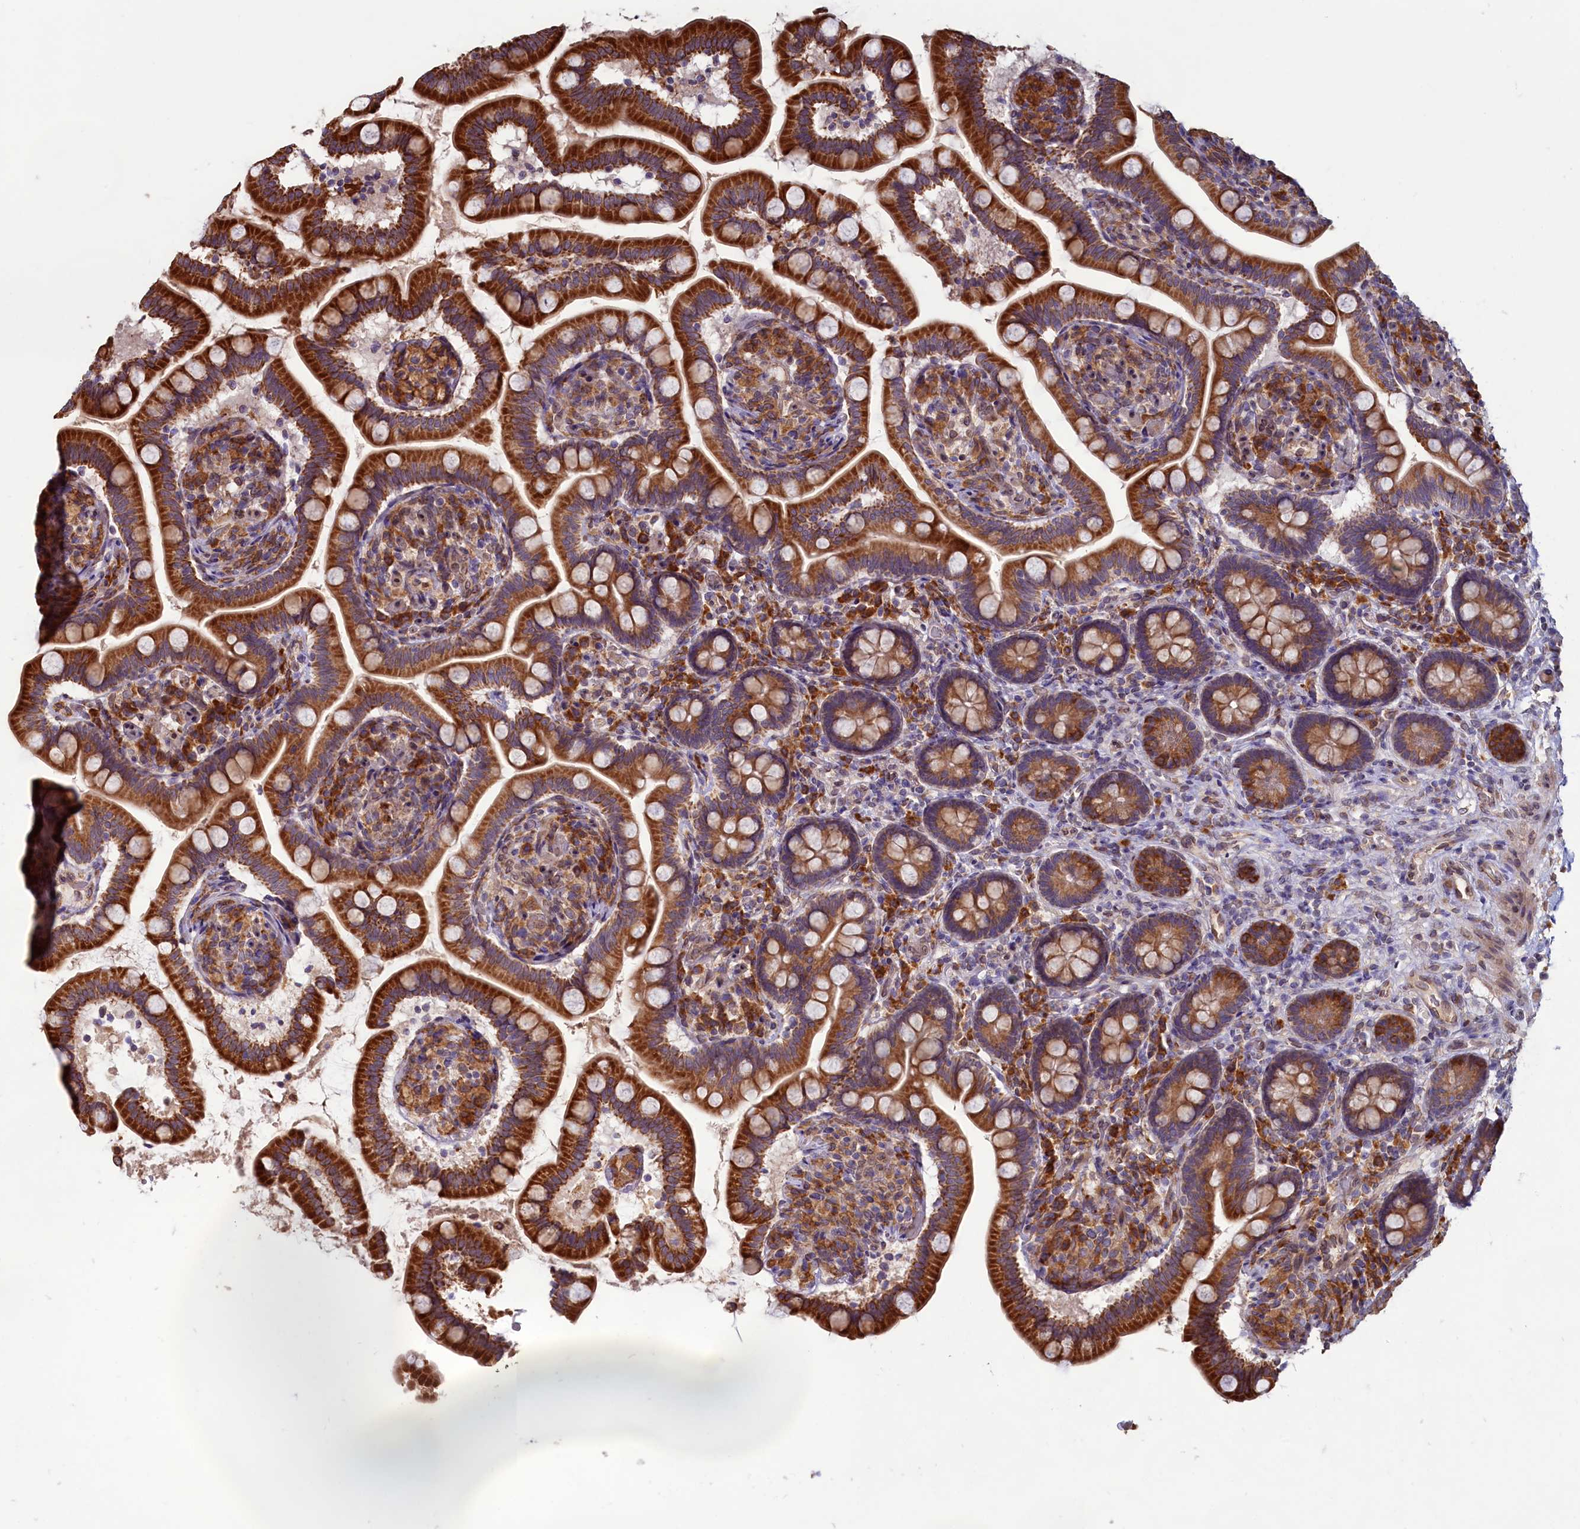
{"staining": {"intensity": "strong", "quantity": ">75%", "location": "cytoplasmic/membranous"}, "tissue": "small intestine", "cell_type": "Glandular cells", "image_type": "normal", "snomed": [{"axis": "morphology", "description": "Normal tissue, NOS"}, {"axis": "topography", "description": "Small intestine"}], "caption": "Immunohistochemistry histopathology image of normal human small intestine stained for a protein (brown), which exhibits high levels of strong cytoplasmic/membranous expression in approximately >75% of glandular cells.", "gene": "TBC1D19", "patient": {"sex": "female", "age": 64}}